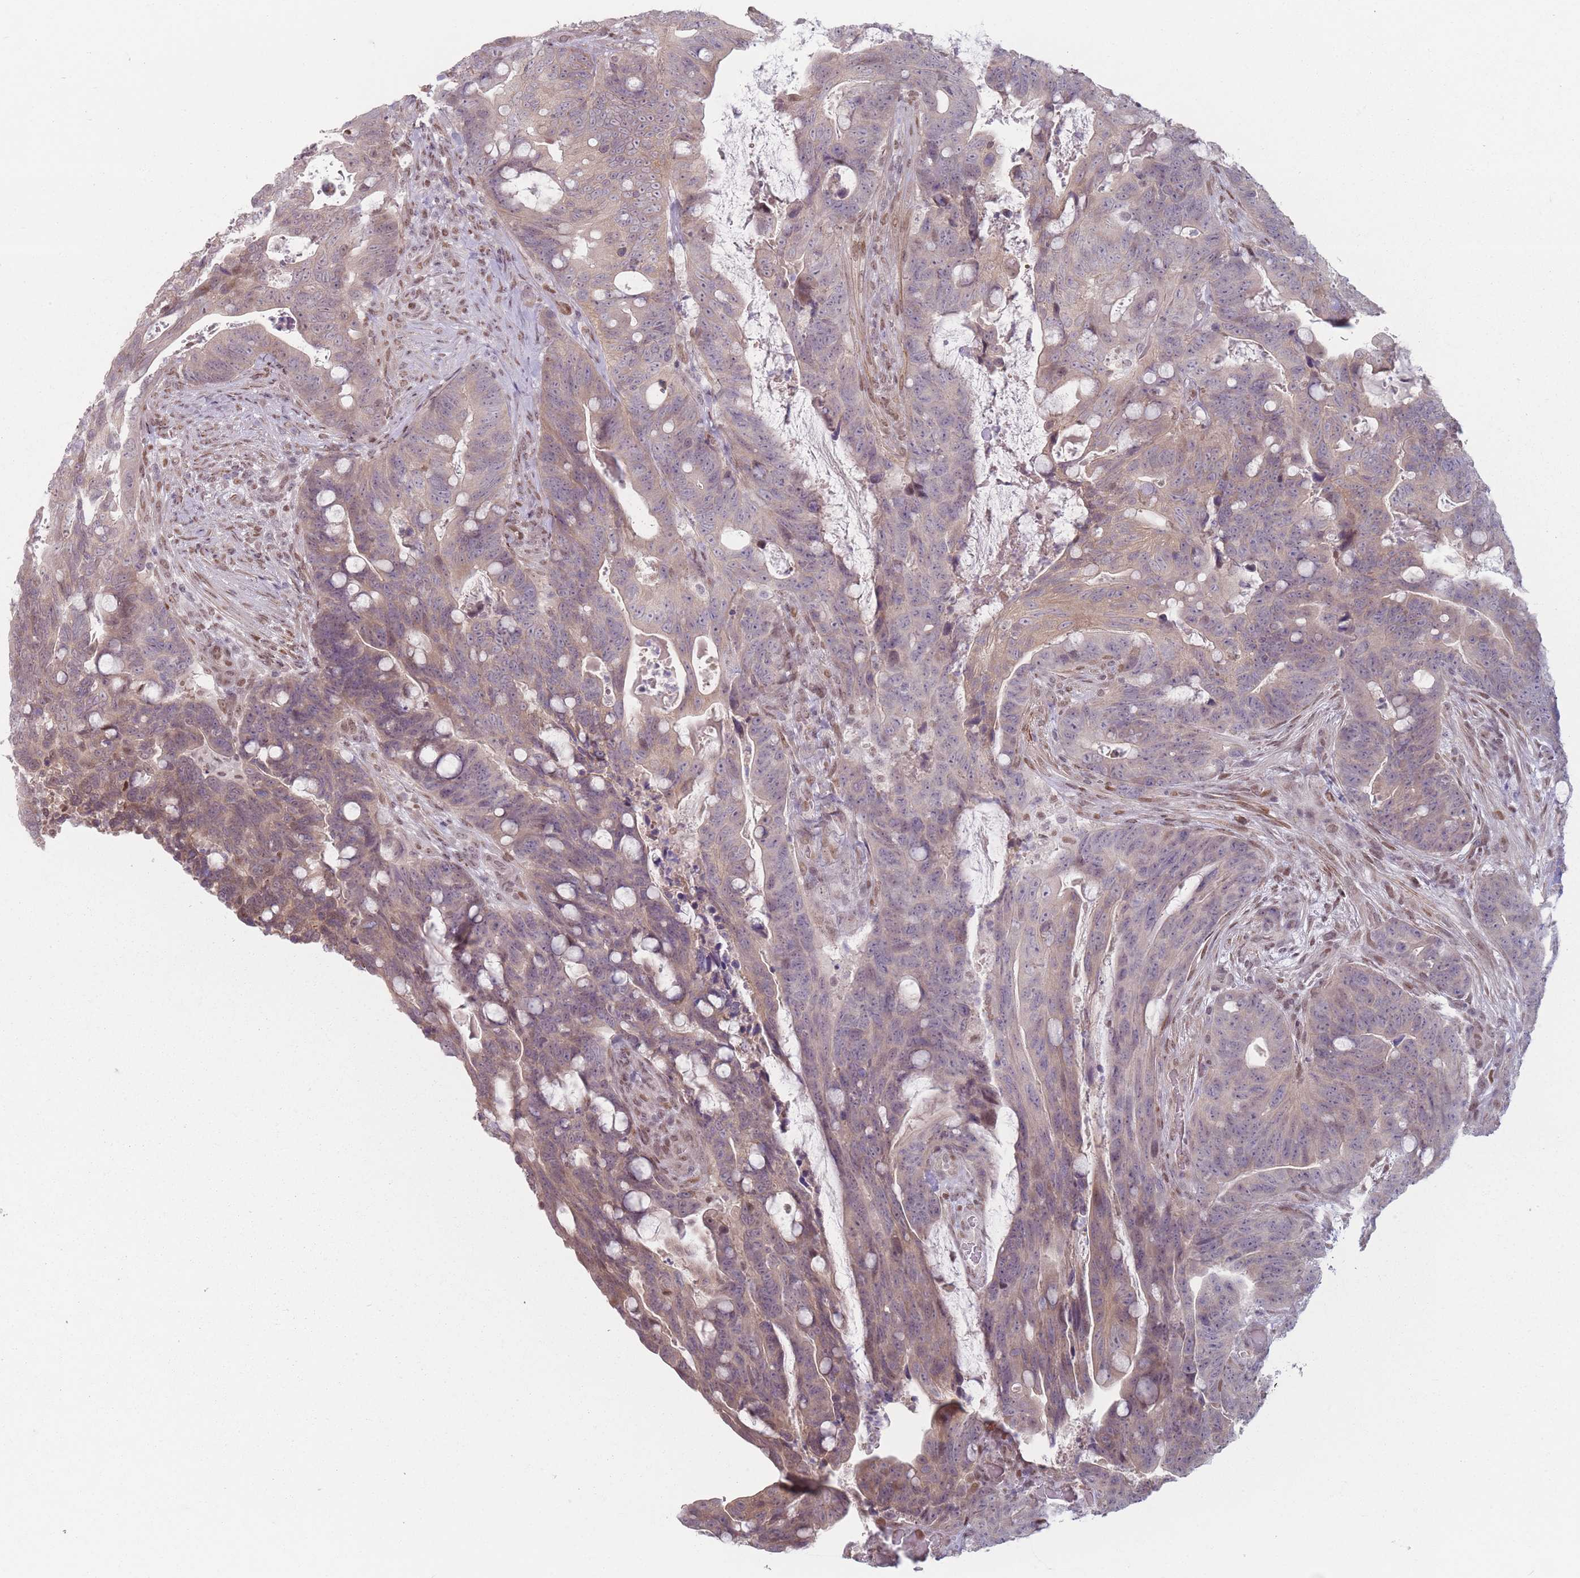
{"staining": {"intensity": "weak", "quantity": "<25%", "location": "cytoplasmic/membranous,nuclear"}, "tissue": "colorectal cancer", "cell_type": "Tumor cells", "image_type": "cancer", "snomed": [{"axis": "morphology", "description": "Adenocarcinoma, NOS"}, {"axis": "topography", "description": "Colon"}], "caption": "Immunohistochemistry histopathology image of human adenocarcinoma (colorectal) stained for a protein (brown), which exhibits no staining in tumor cells.", "gene": "SH3BGRL2", "patient": {"sex": "female", "age": 82}}